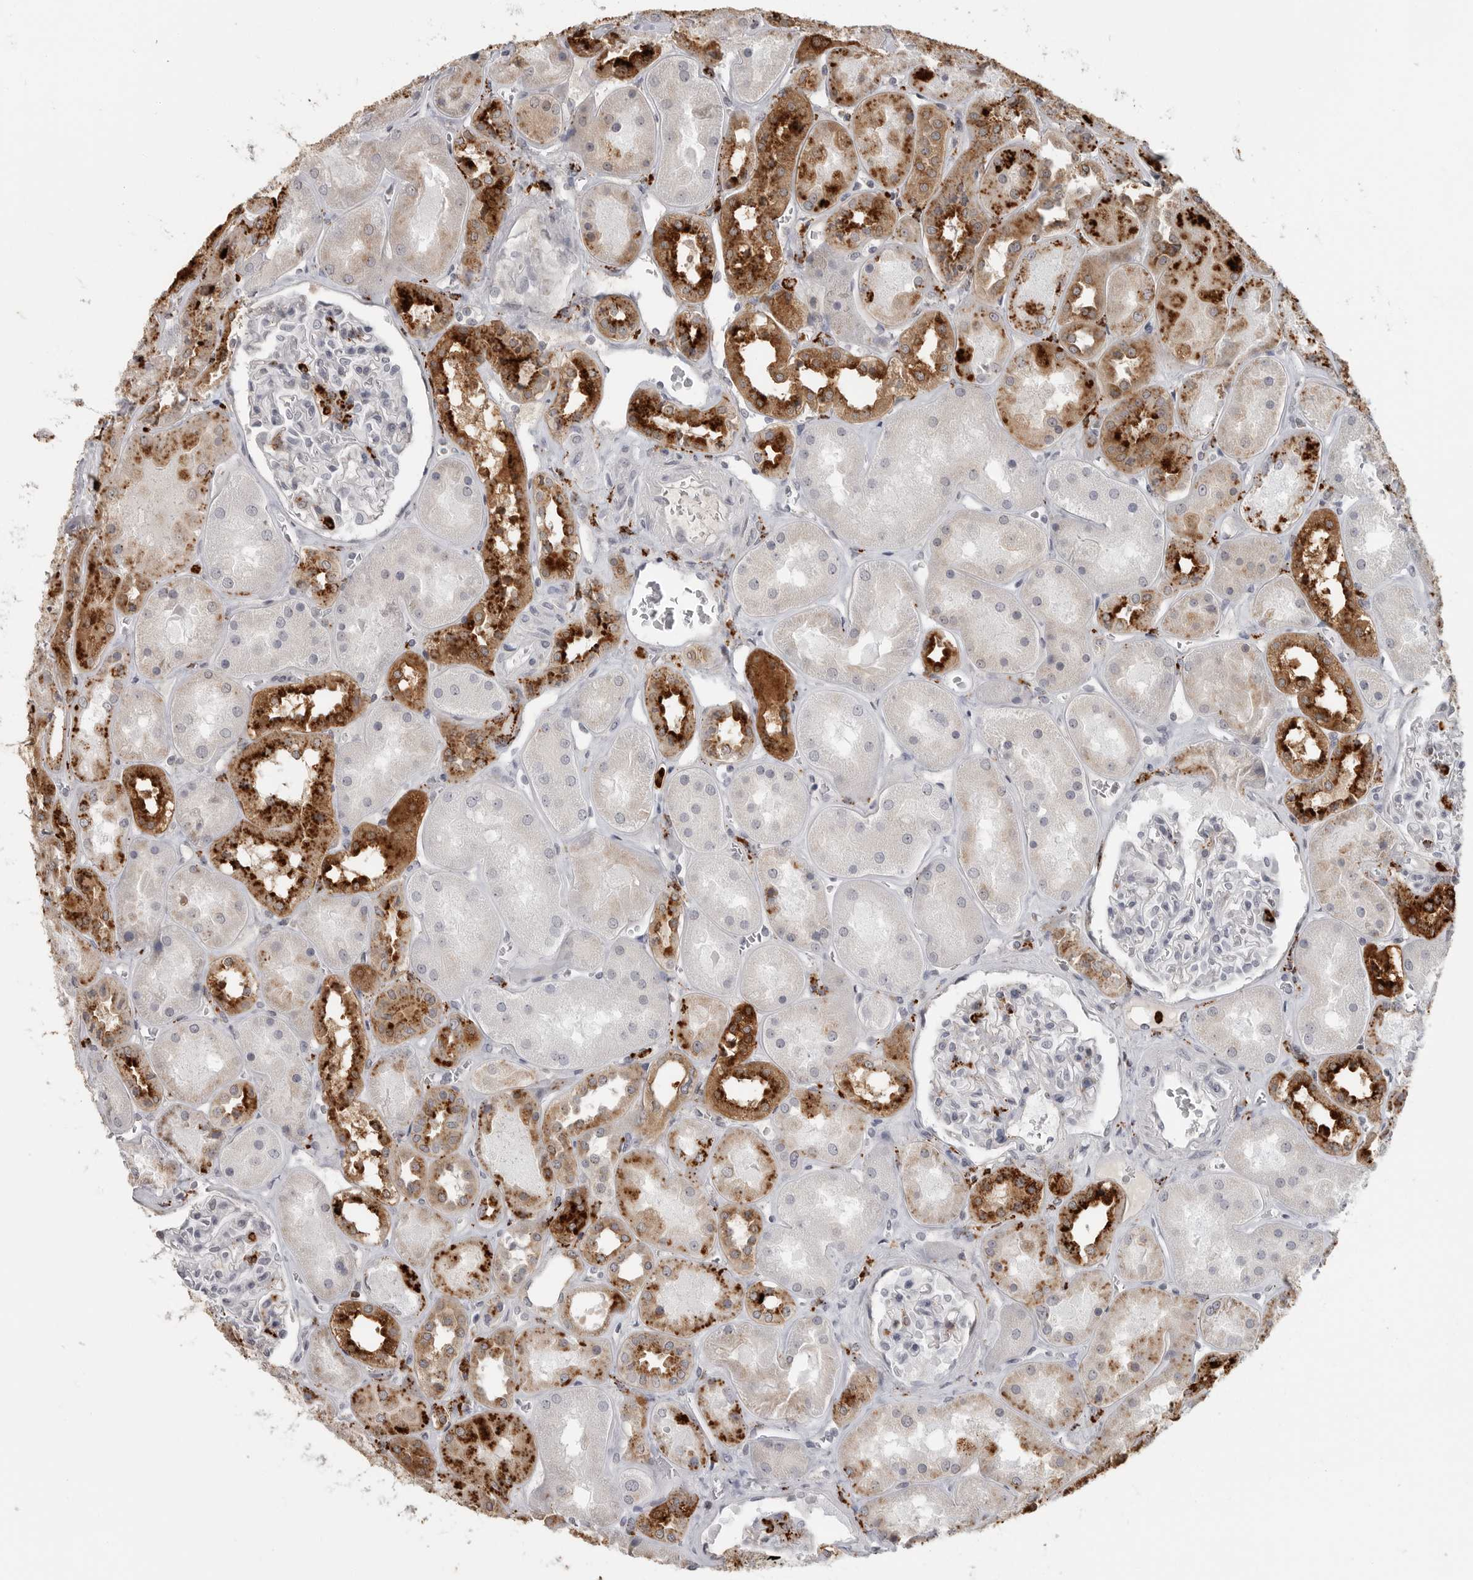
{"staining": {"intensity": "negative", "quantity": "none", "location": "none"}, "tissue": "kidney", "cell_type": "Cells in glomeruli", "image_type": "normal", "snomed": [{"axis": "morphology", "description": "Normal tissue, NOS"}, {"axis": "topography", "description": "Kidney"}], "caption": "Cells in glomeruli are negative for brown protein staining in unremarkable kidney. (DAB (3,3'-diaminobenzidine) immunohistochemistry (IHC), high magnification).", "gene": "IFI30", "patient": {"sex": "male", "age": 70}}